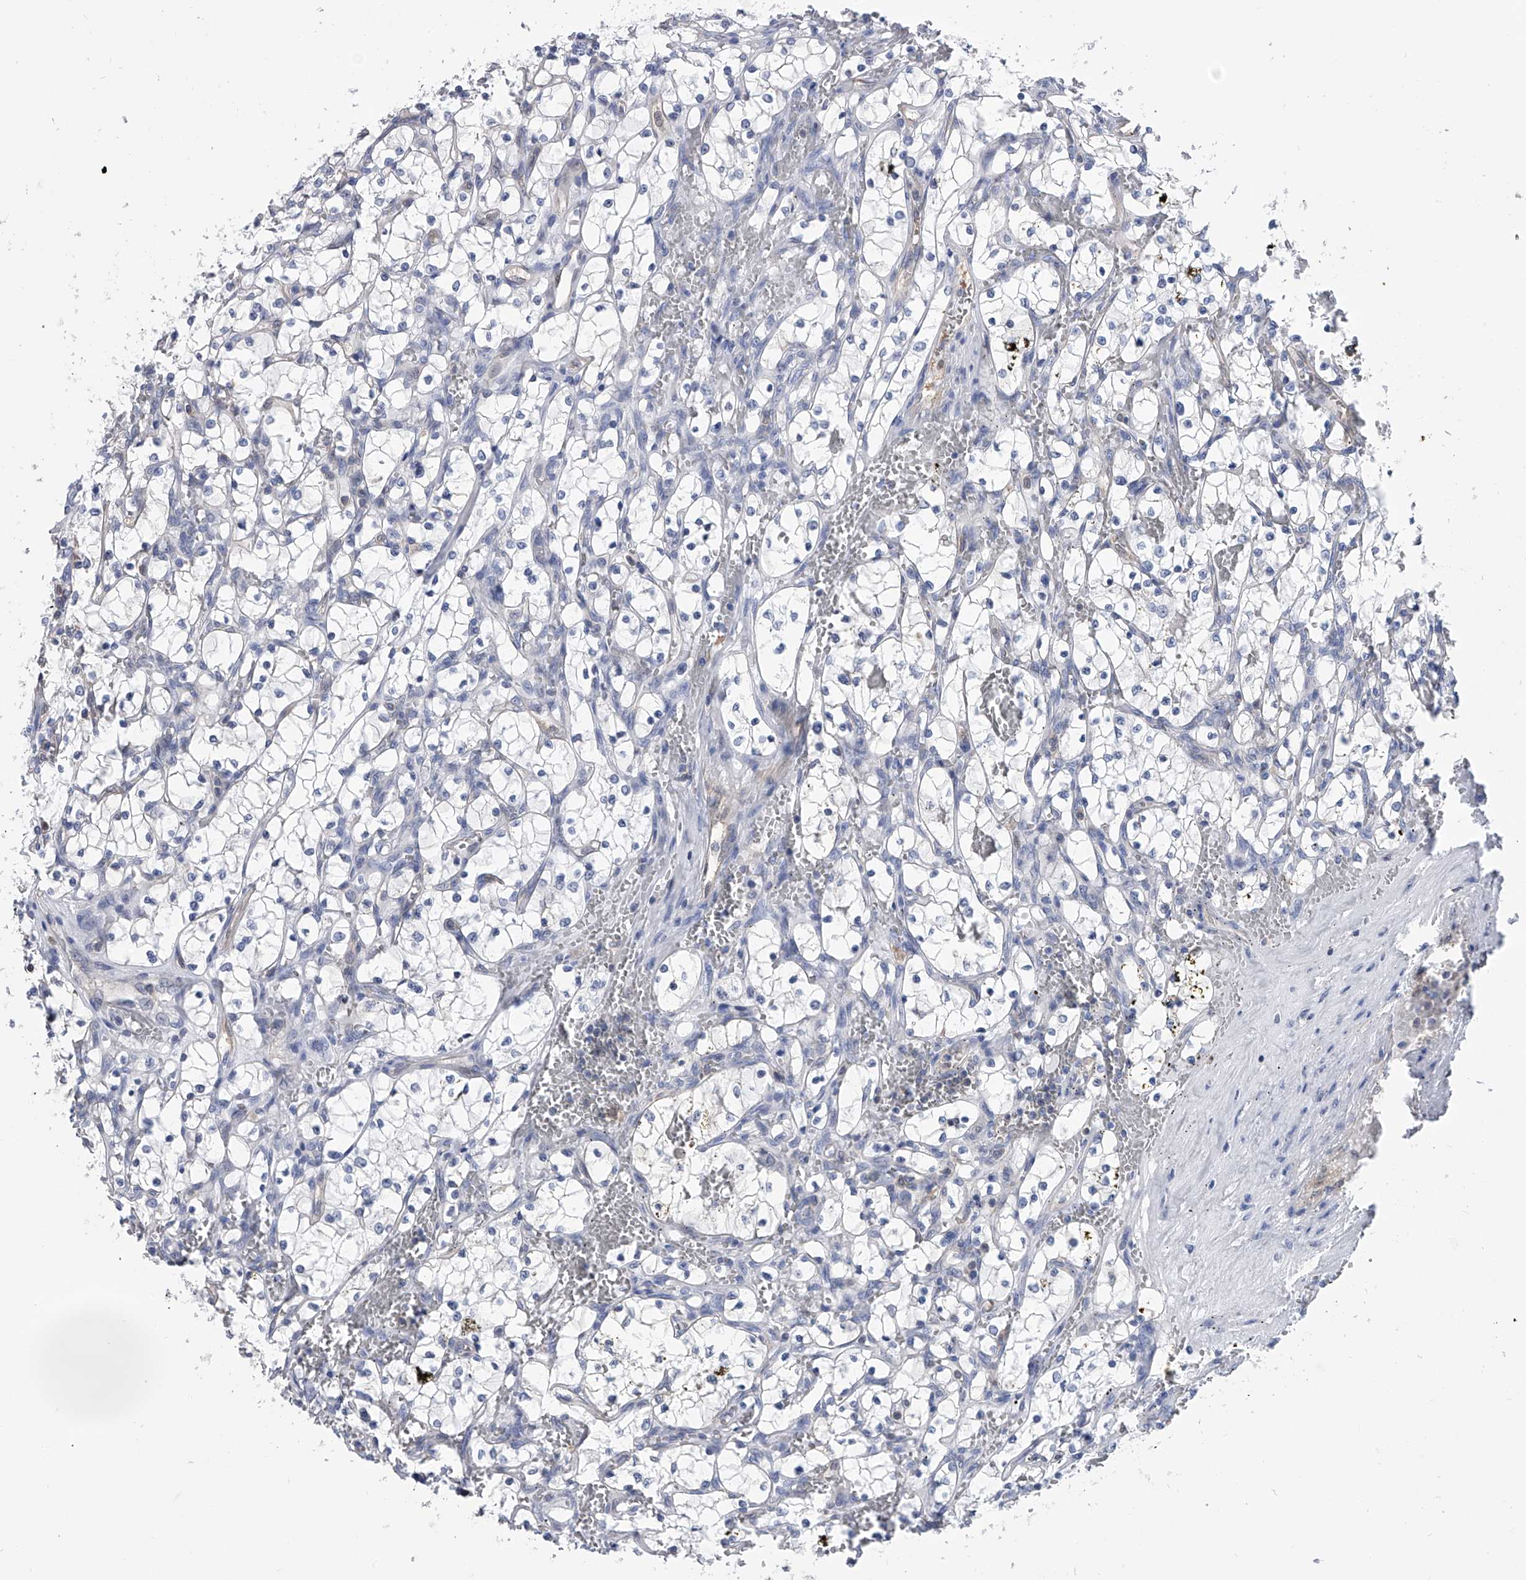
{"staining": {"intensity": "negative", "quantity": "none", "location": "none"}, "tissue": "renal cancer", "cell_type": "Tumor cells", "image_type": "cancer", "snomed": [{"axis": "morphology", "description": "Adenocarcinoma, NOS"}, {"axis": "topography", "description": "Kidney"}], "caption": "This is an immunohistochemistry photomicrograph of human adenocarcinoma (renal). There is no positivity in tumor cells.", "gene": "SERPINB9", "patient": {"sex": "female", "age": 69}}